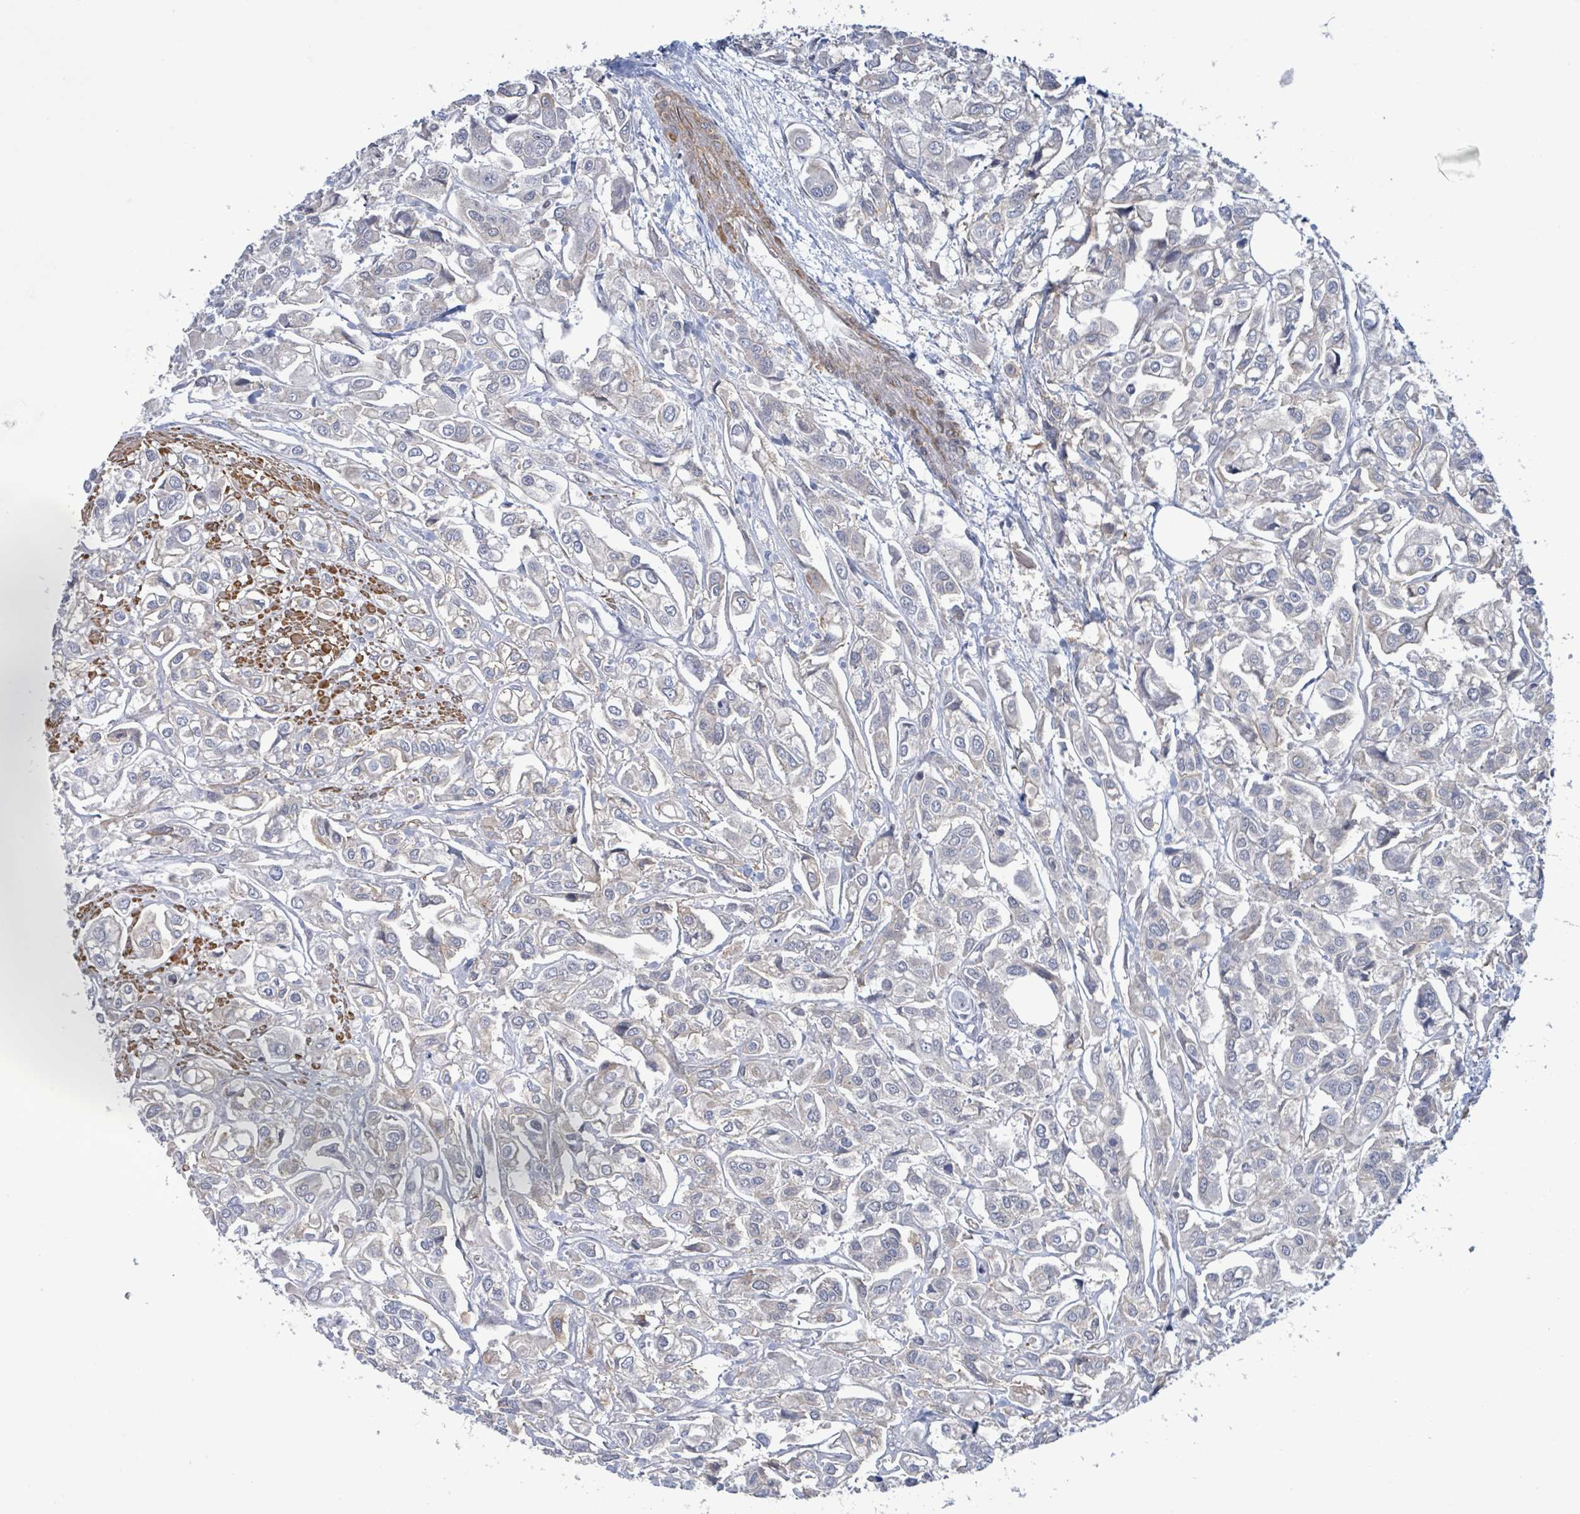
{"staining": {"intensity": "negative", "quantity": "none", "location": "none"}, "tissue": "urothelial cancer", "cell_type": "Tumor cells", "image_type": "cancer", "snomed": [{"axis": "morphology", "description": "Urothelial carcinoma, High grade"}, {"axis": "topography", "description": "Urinary bladder"}], "caption": "Immunohistochemistry (IHC) of human urothelial carcinoma (high-grade) reveals no positivity in tumor cells. (DAB IHC, high magnification).", "gene": "DMRTC1B", "patient": {"sex": "male", "age": 67}}